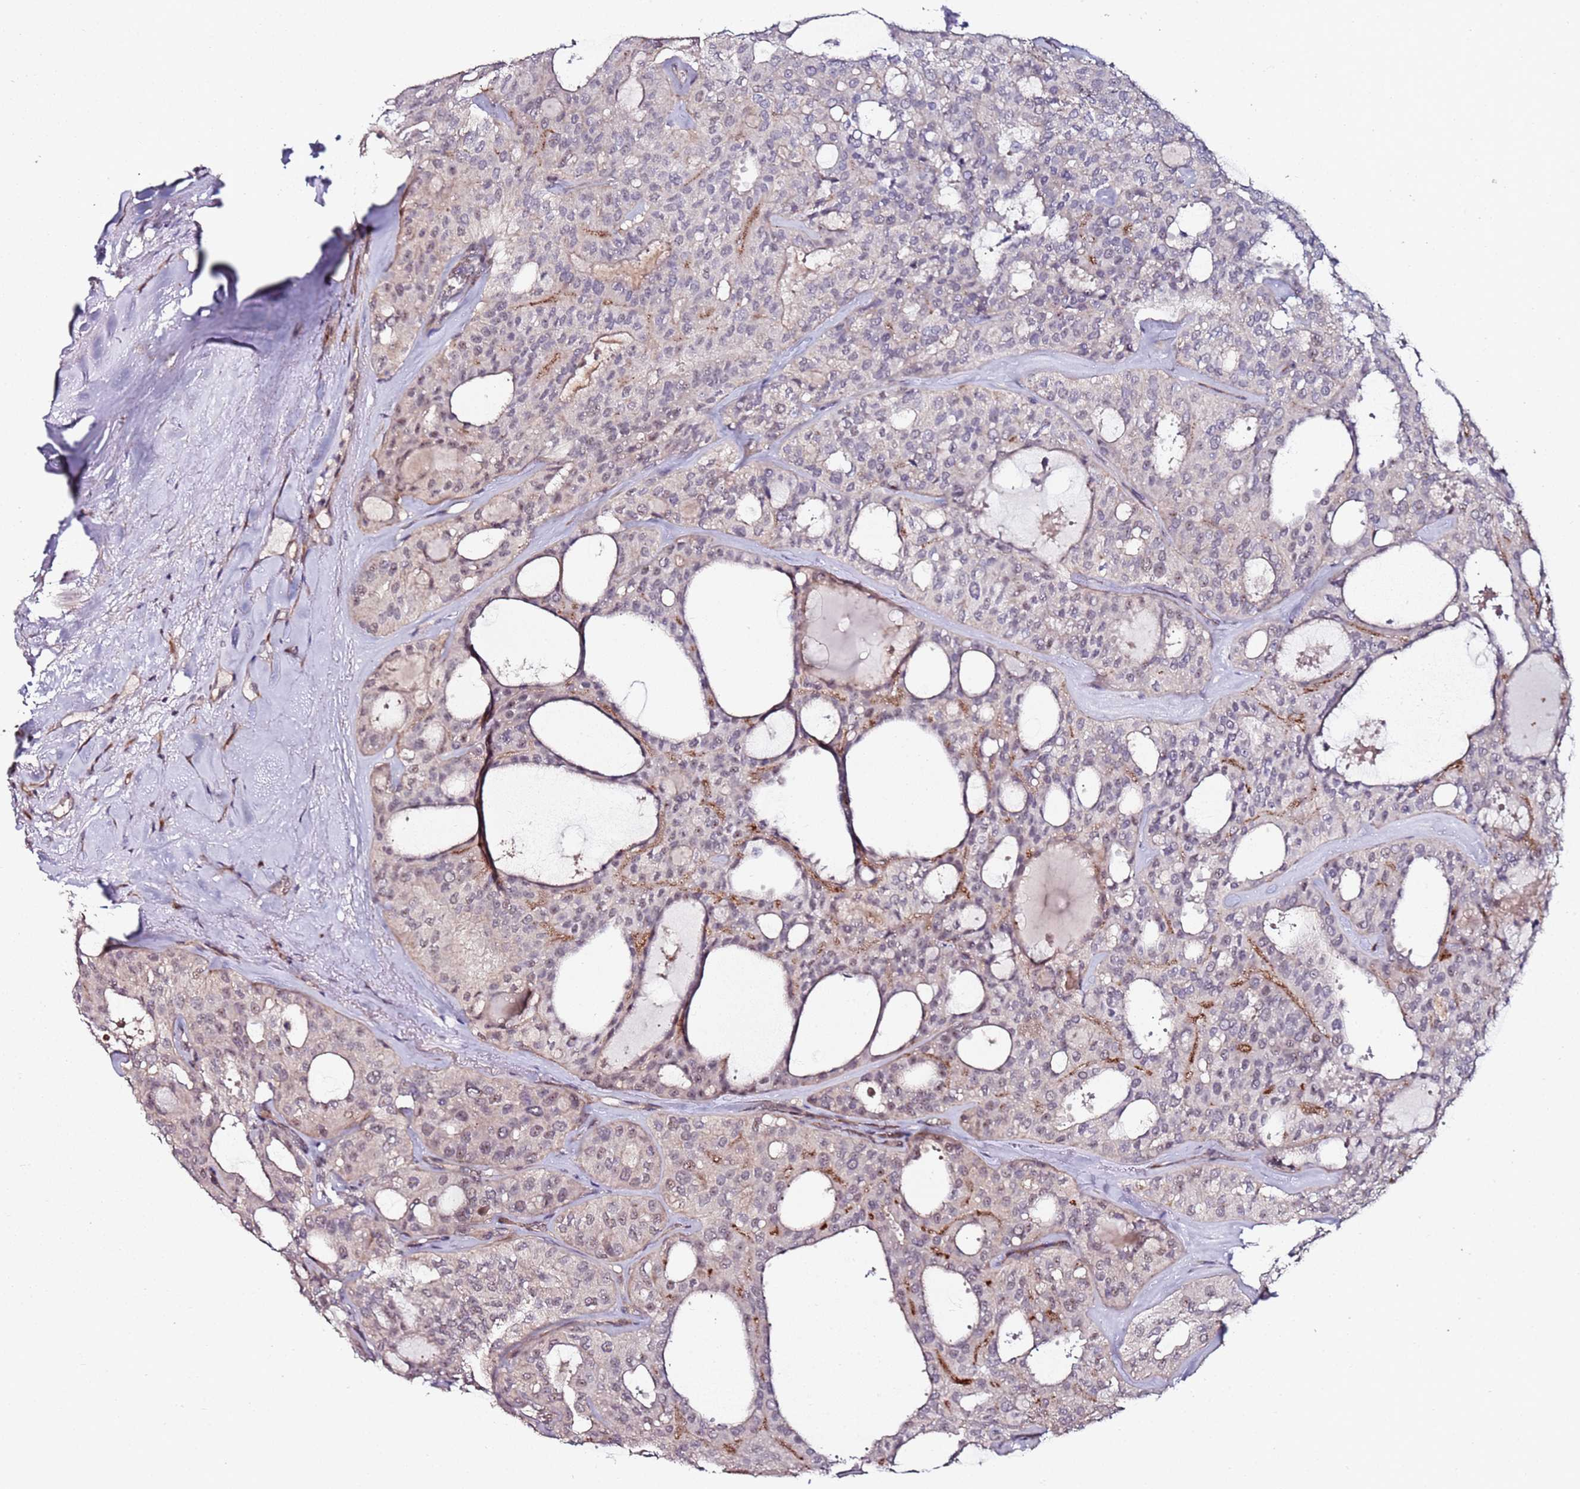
{"staining": {"intensity": "weak", "quantity": "<25%", "location": "nuclear"}, "tissue": "thyroid cancer", "cell_type": "Tumor cells", "image_type": "cancer", "snomed": [{"axis": "morphology", "description": "Follicular adenoma carcinoma, NOS"}, {"axis": "topography", "description": "Thyroid gland"}], "caption": "This is an IHC photomicrograph of follicular adenoma carcinoma (thyroid). There is no staining in tumor cells.", "gene": "DUSP28", "patient": {"sex": "male", "age": 75}}